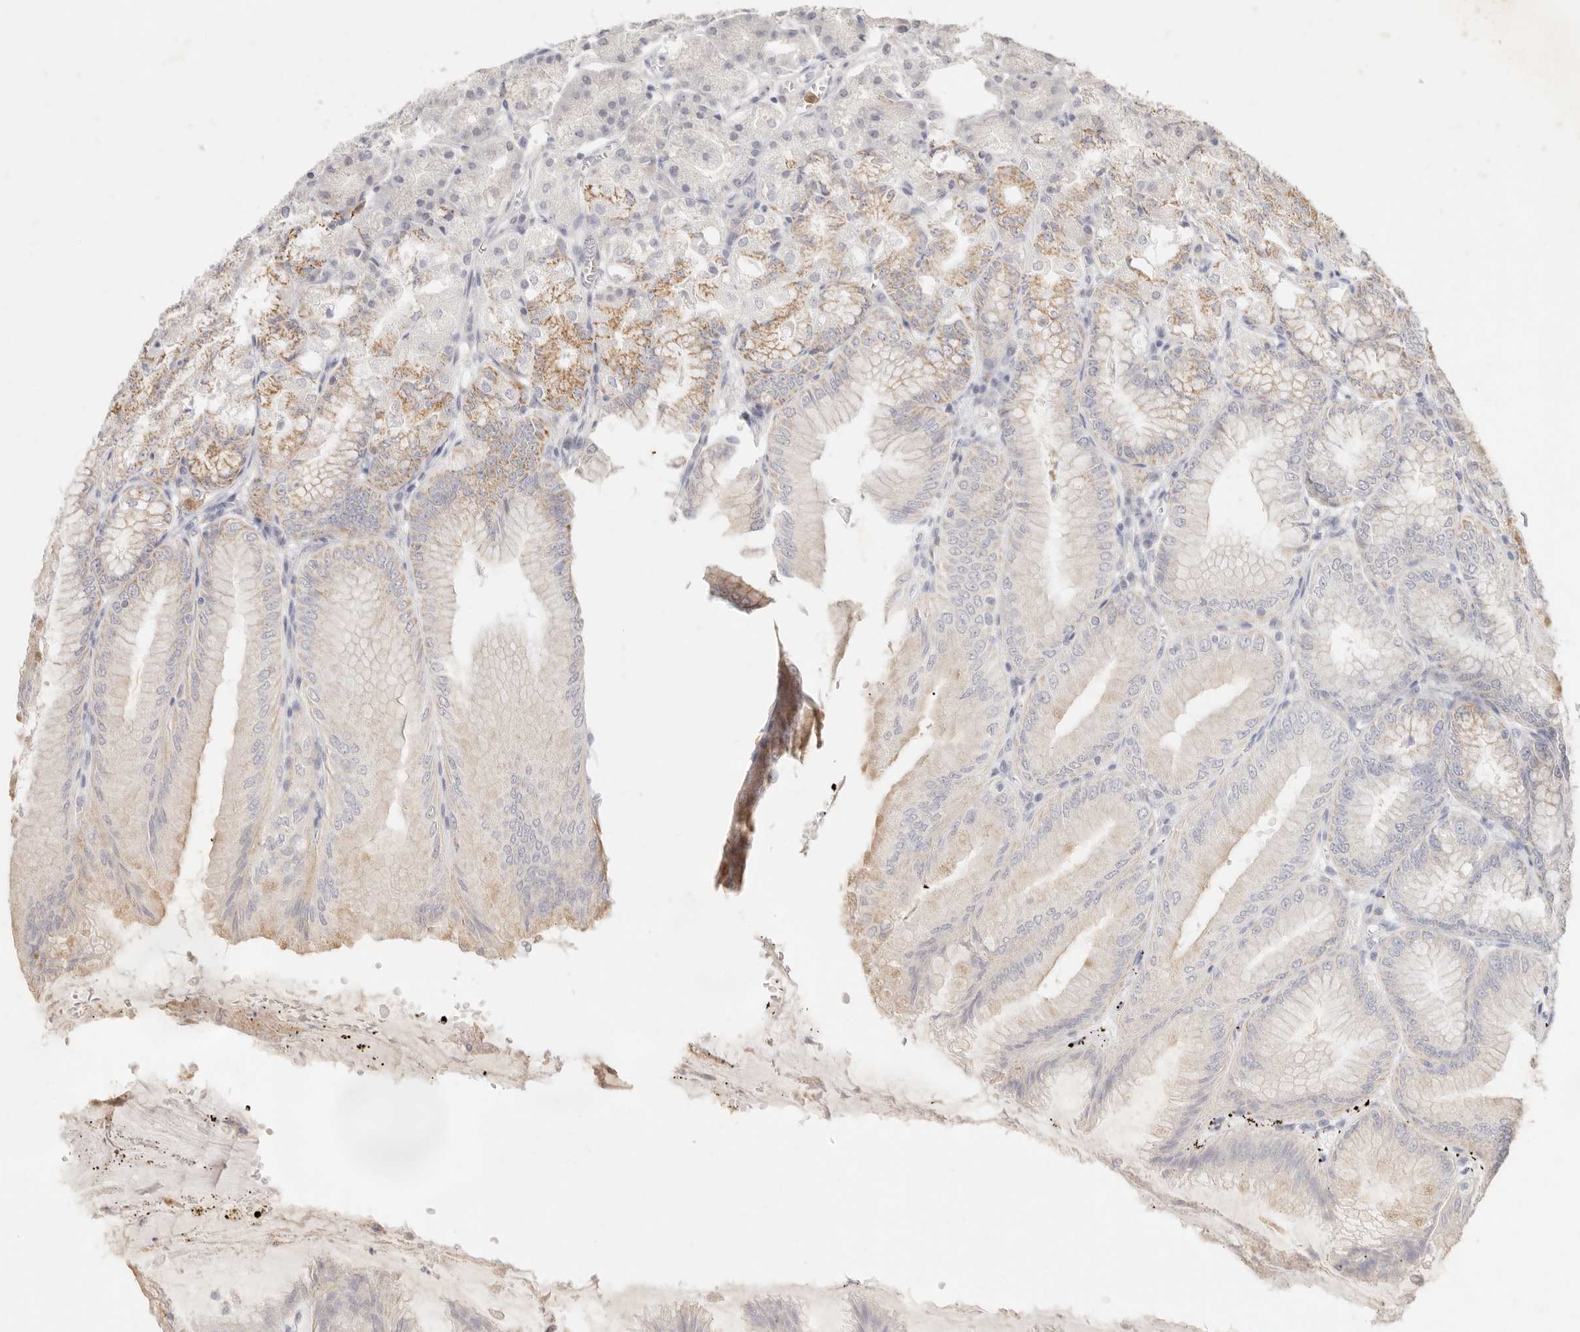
{"staining": {"intensity": "strong", "quantity": "25%-75%", "location": "cytoplasmic/membranous"}, "tissue": "stomach", "cell_type": "Glandular cells", "image_type": "normal", "snomed": [{"axis": "morphology", "description": "Normal tissue, NOS"}, {"axis": "topography", "description": "Stomach, lower"}], "caption": "IHC of unremarkable stomach displays high levels of strong cytoplasmic/membranous positivity in about 25%-75% of glandular cells.", "gene": "TMTC2", "patient": {"sex": "male", "age": 71}}